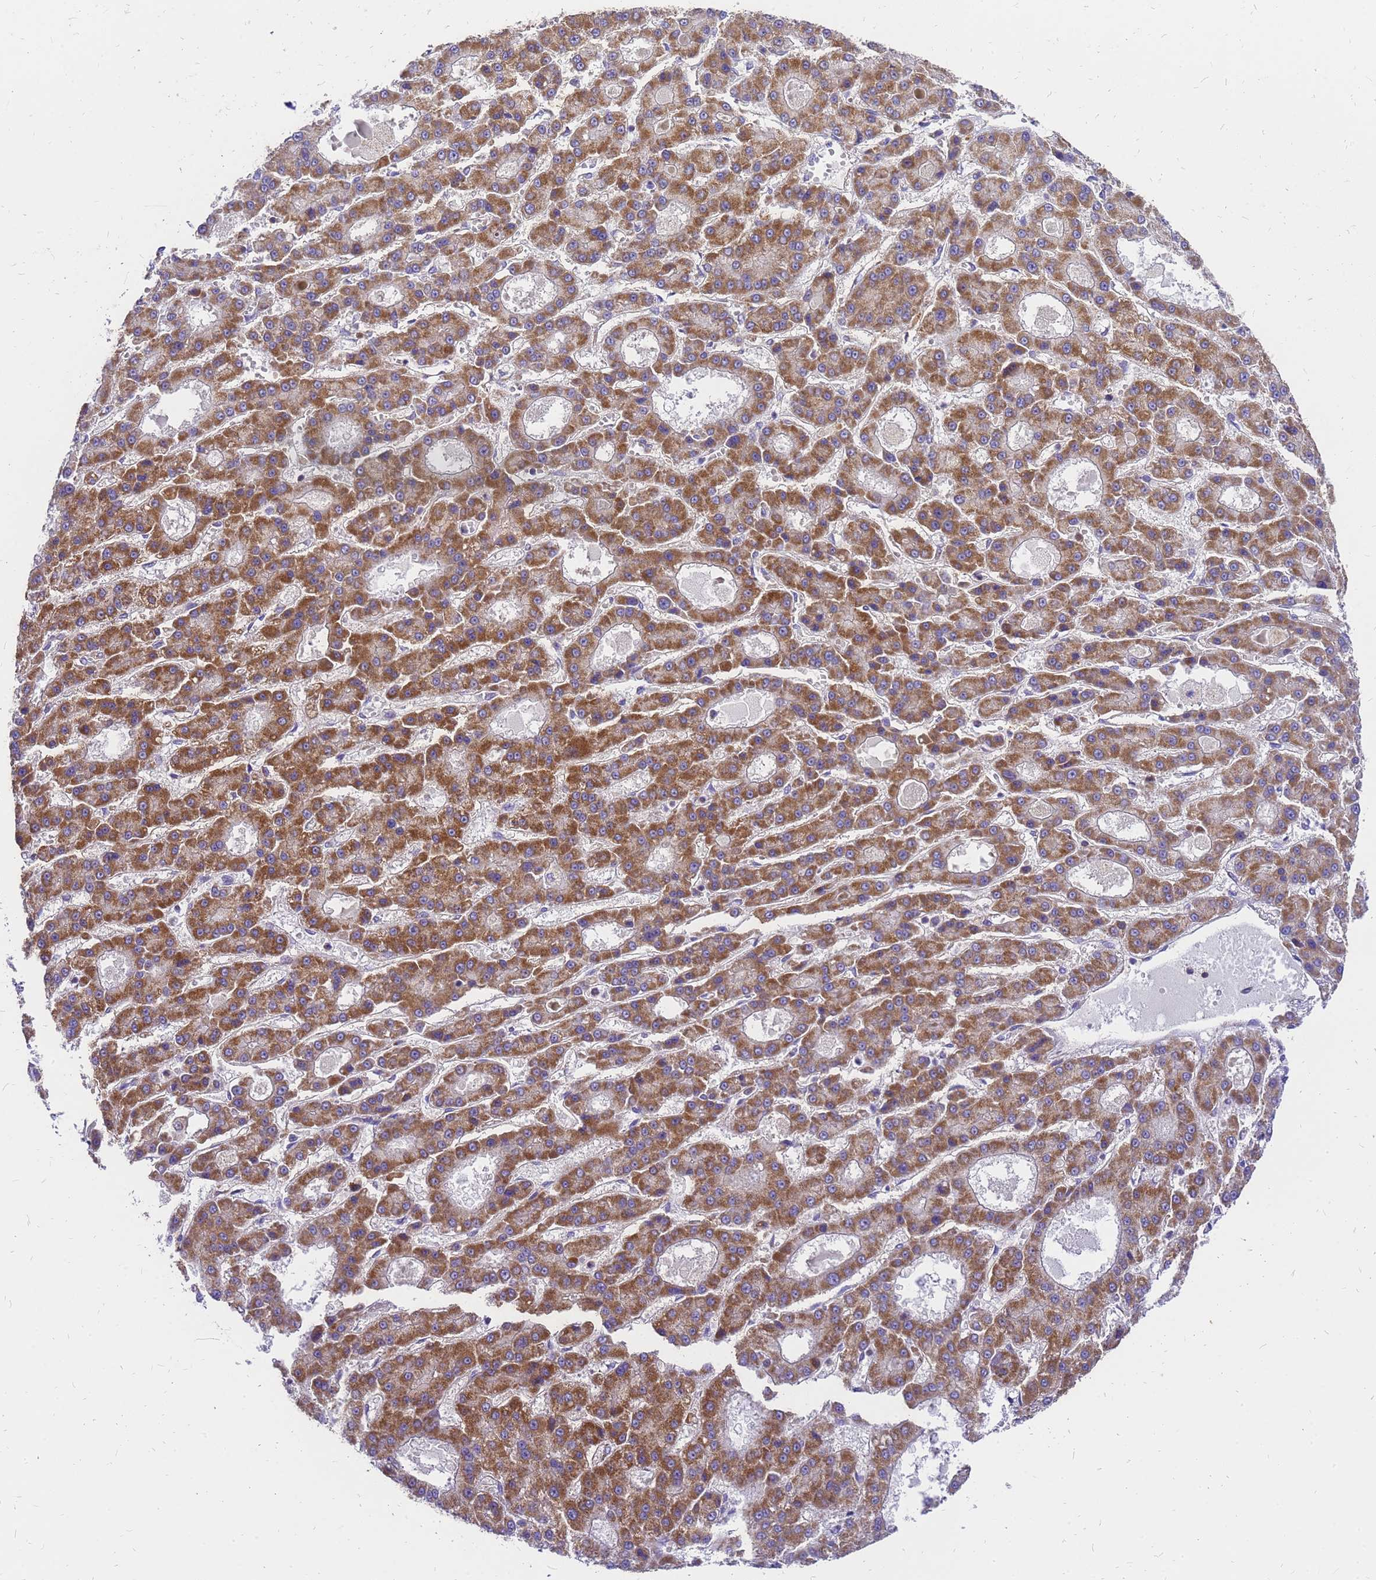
{"staining": {"intensity": "strong", "quantity": ">75%", "location": "cytoplasmic/membranous"}, "tissue": "liver cancer", "cell_type": "Tumor cells", "image_type": "cancer", "snomed": [{"axis": "morphology", "description": "Carcinoma, Hepatocellular, NOS"}, {"axis": "topography", "description": "Liver"}], "caption": "Human hepatocellular carcinoma (liver) stained with a brown dye reveals strong cytoplasmic/membranous positive positivity in about >75% of tumor cells.", "gene": "MRPS26", "patient": {"sex": "male", "age": 70}}